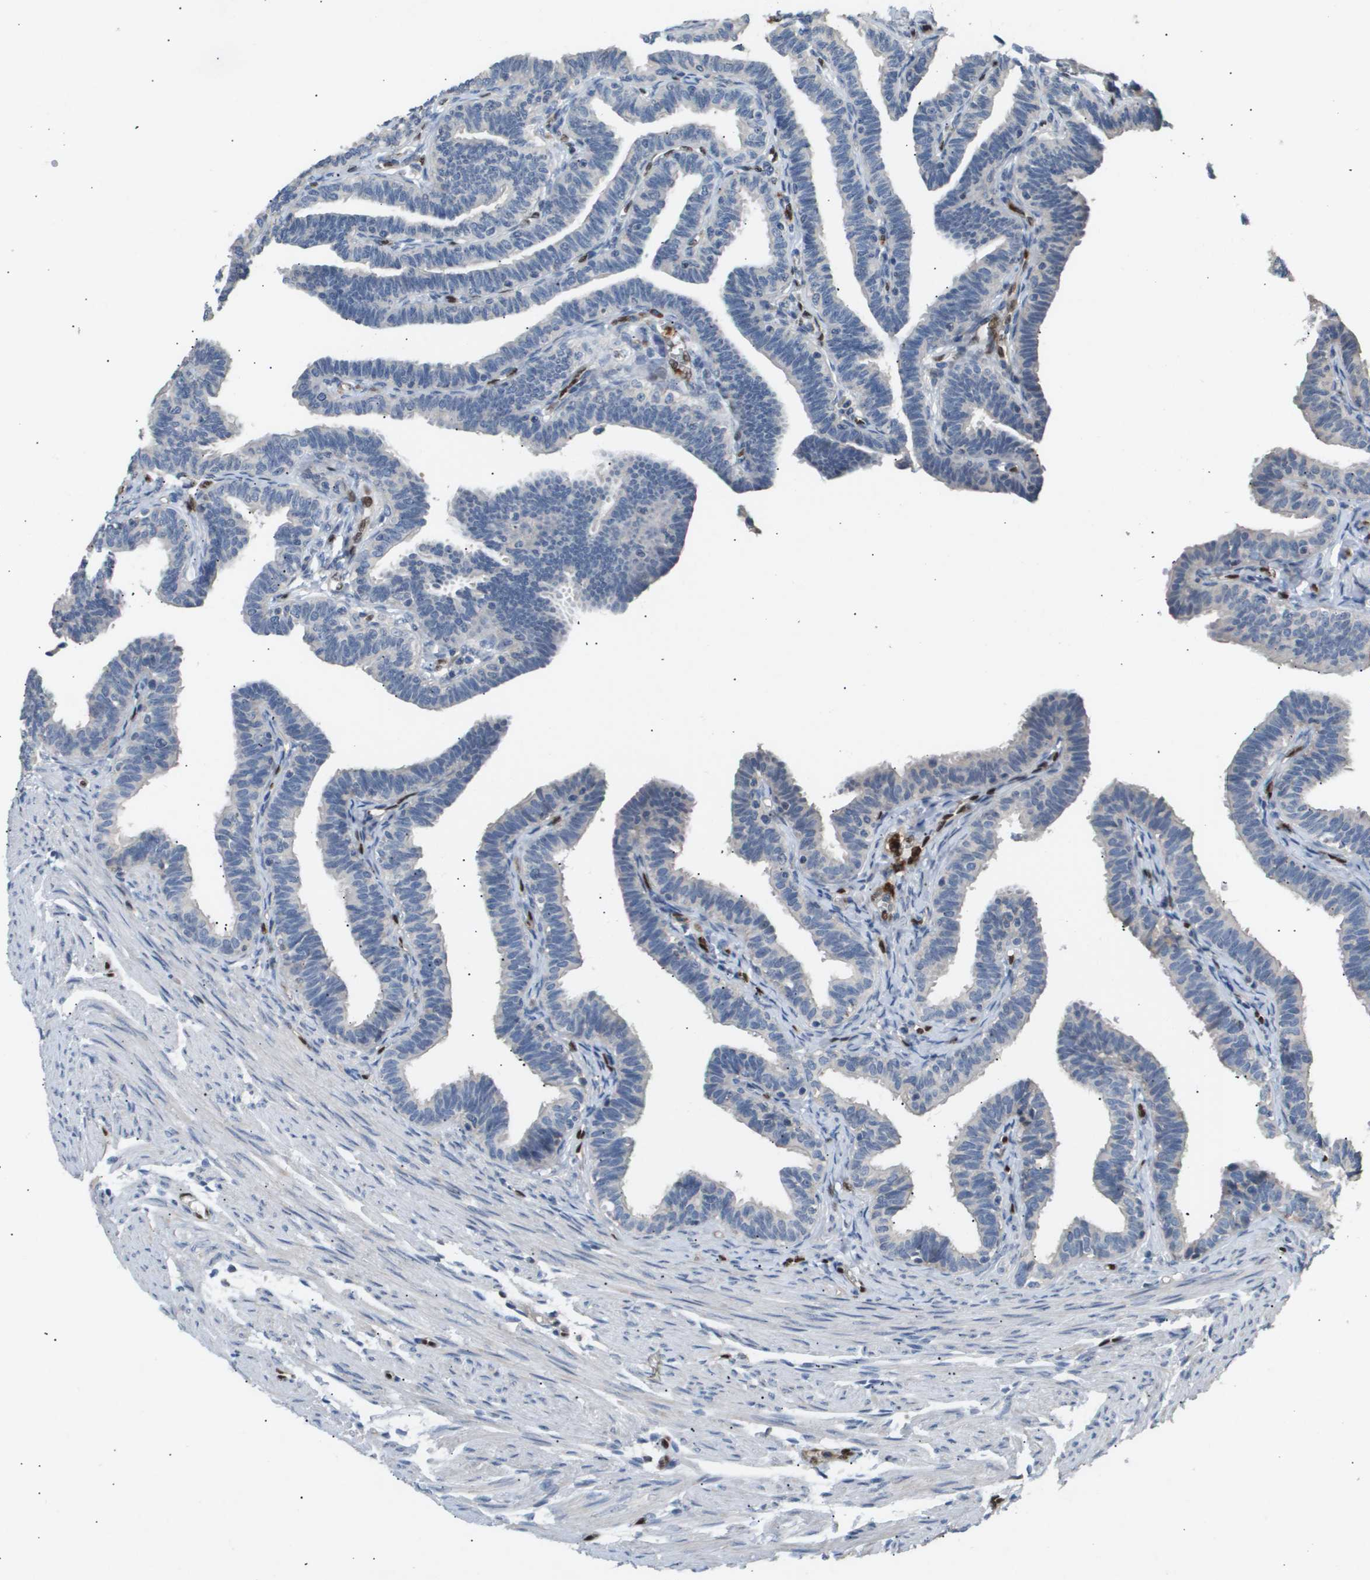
{"staining": {"intensity": "weak", "quantity": "<25%", "location": "cytoplasmic/membranous"}, "tissue": "fallopian tube", "cell_type": "Glandular cells", "image_type": "normal", "snomed": [{"axis": "morphology", "description": "Normal tissue, NOS"}, {"axis": "topography", "description": "Fallopian tube"}, {"axis": "topography", "description": "Ovary"}], "caption": "Immunohistochemistry histopathology image of benign fallopian tube: human fallopian tube stained with DAB (3,3'-diaminobenzidine) exhibits no significant protein staining in glandular cells. Brightfield microscopy of immunohistochemistry stained with DAB (3,3'-diaminobenzidine) (brown) and hematoxylin (blue), captured at high magnification.", "gene": "ERG", "patient": {"sex": "female", "age": 23}}